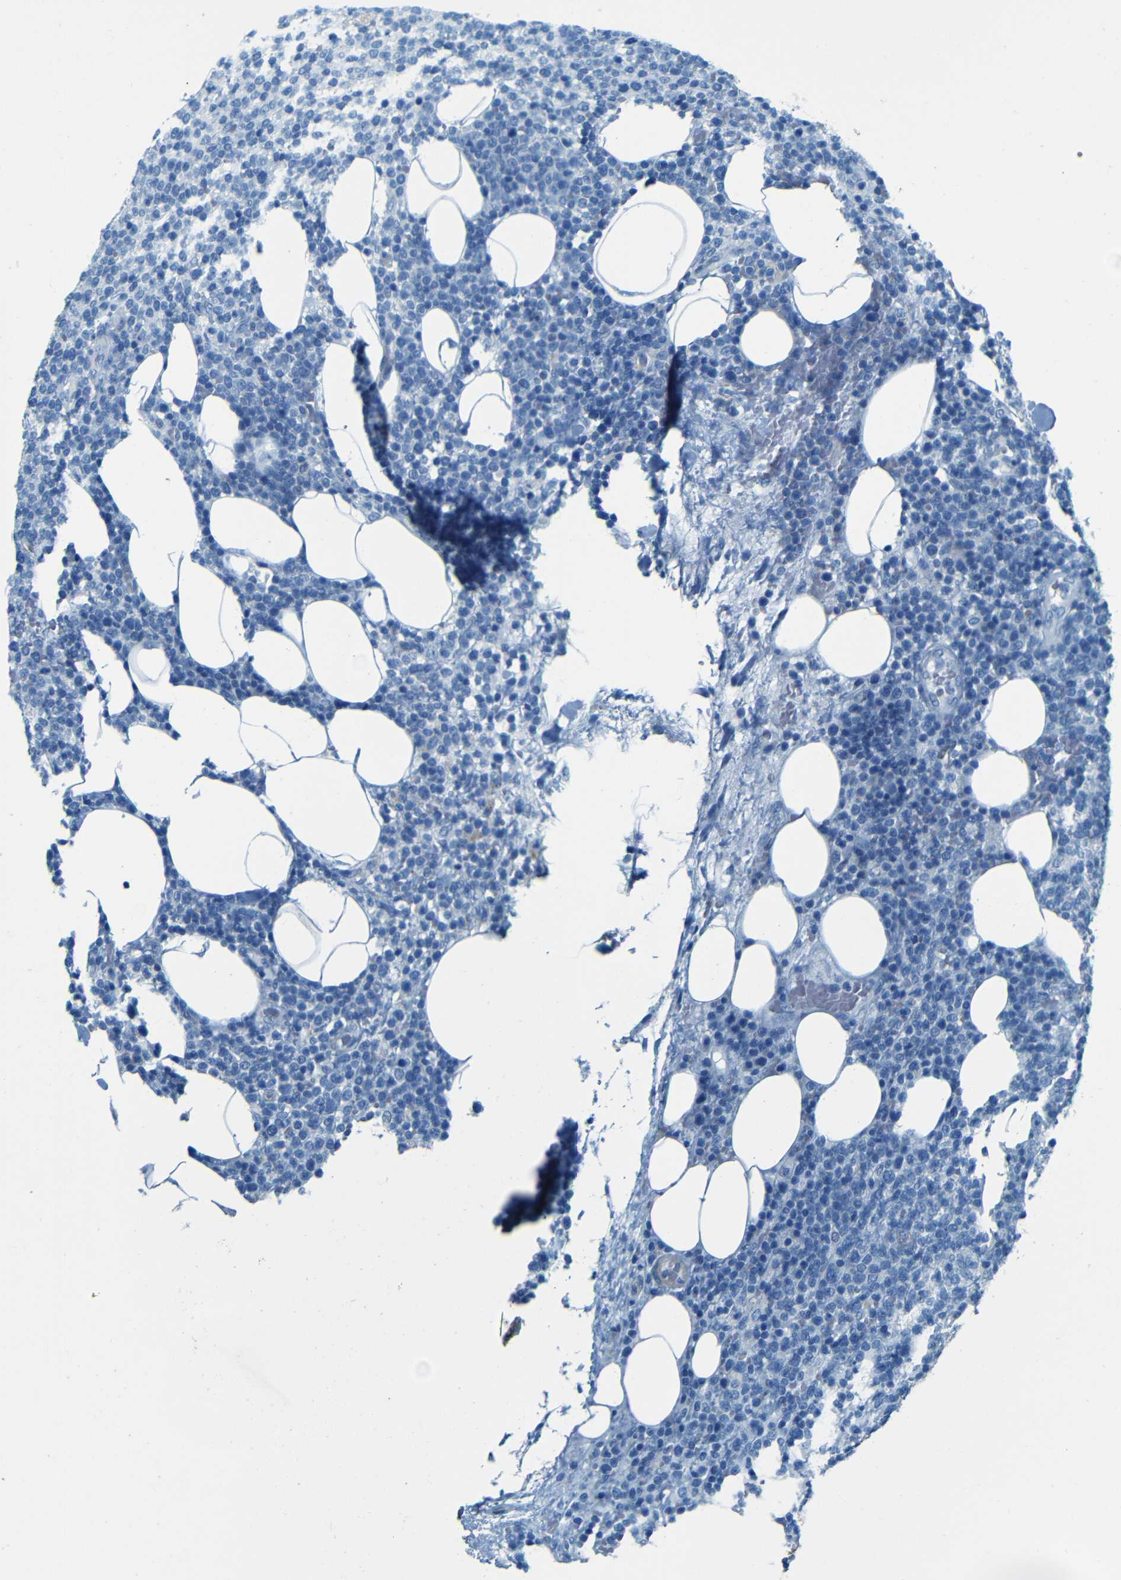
{"staining": {"intensity": "negative", "quantity": "none", "location": "none"}, "tissue": "lymphoma", "cell_type": "Tumor cells", "image_type": "cancer", "snomed": [{"axis": "morphology", "description": "Malignant lymphoma, non-Hodgkin's type, High grade"}, {"axis": "topography", "description": "Lymph node"}], "caption": "Immunohistochemistry micrograph of malignant lymphoma, non-Hodgkin's type (high-grade) stained for a protein (brown), which shows no staining in tumor cells.", "gene": "MAP2", "patient": {"sex": "male", "age": 61}}